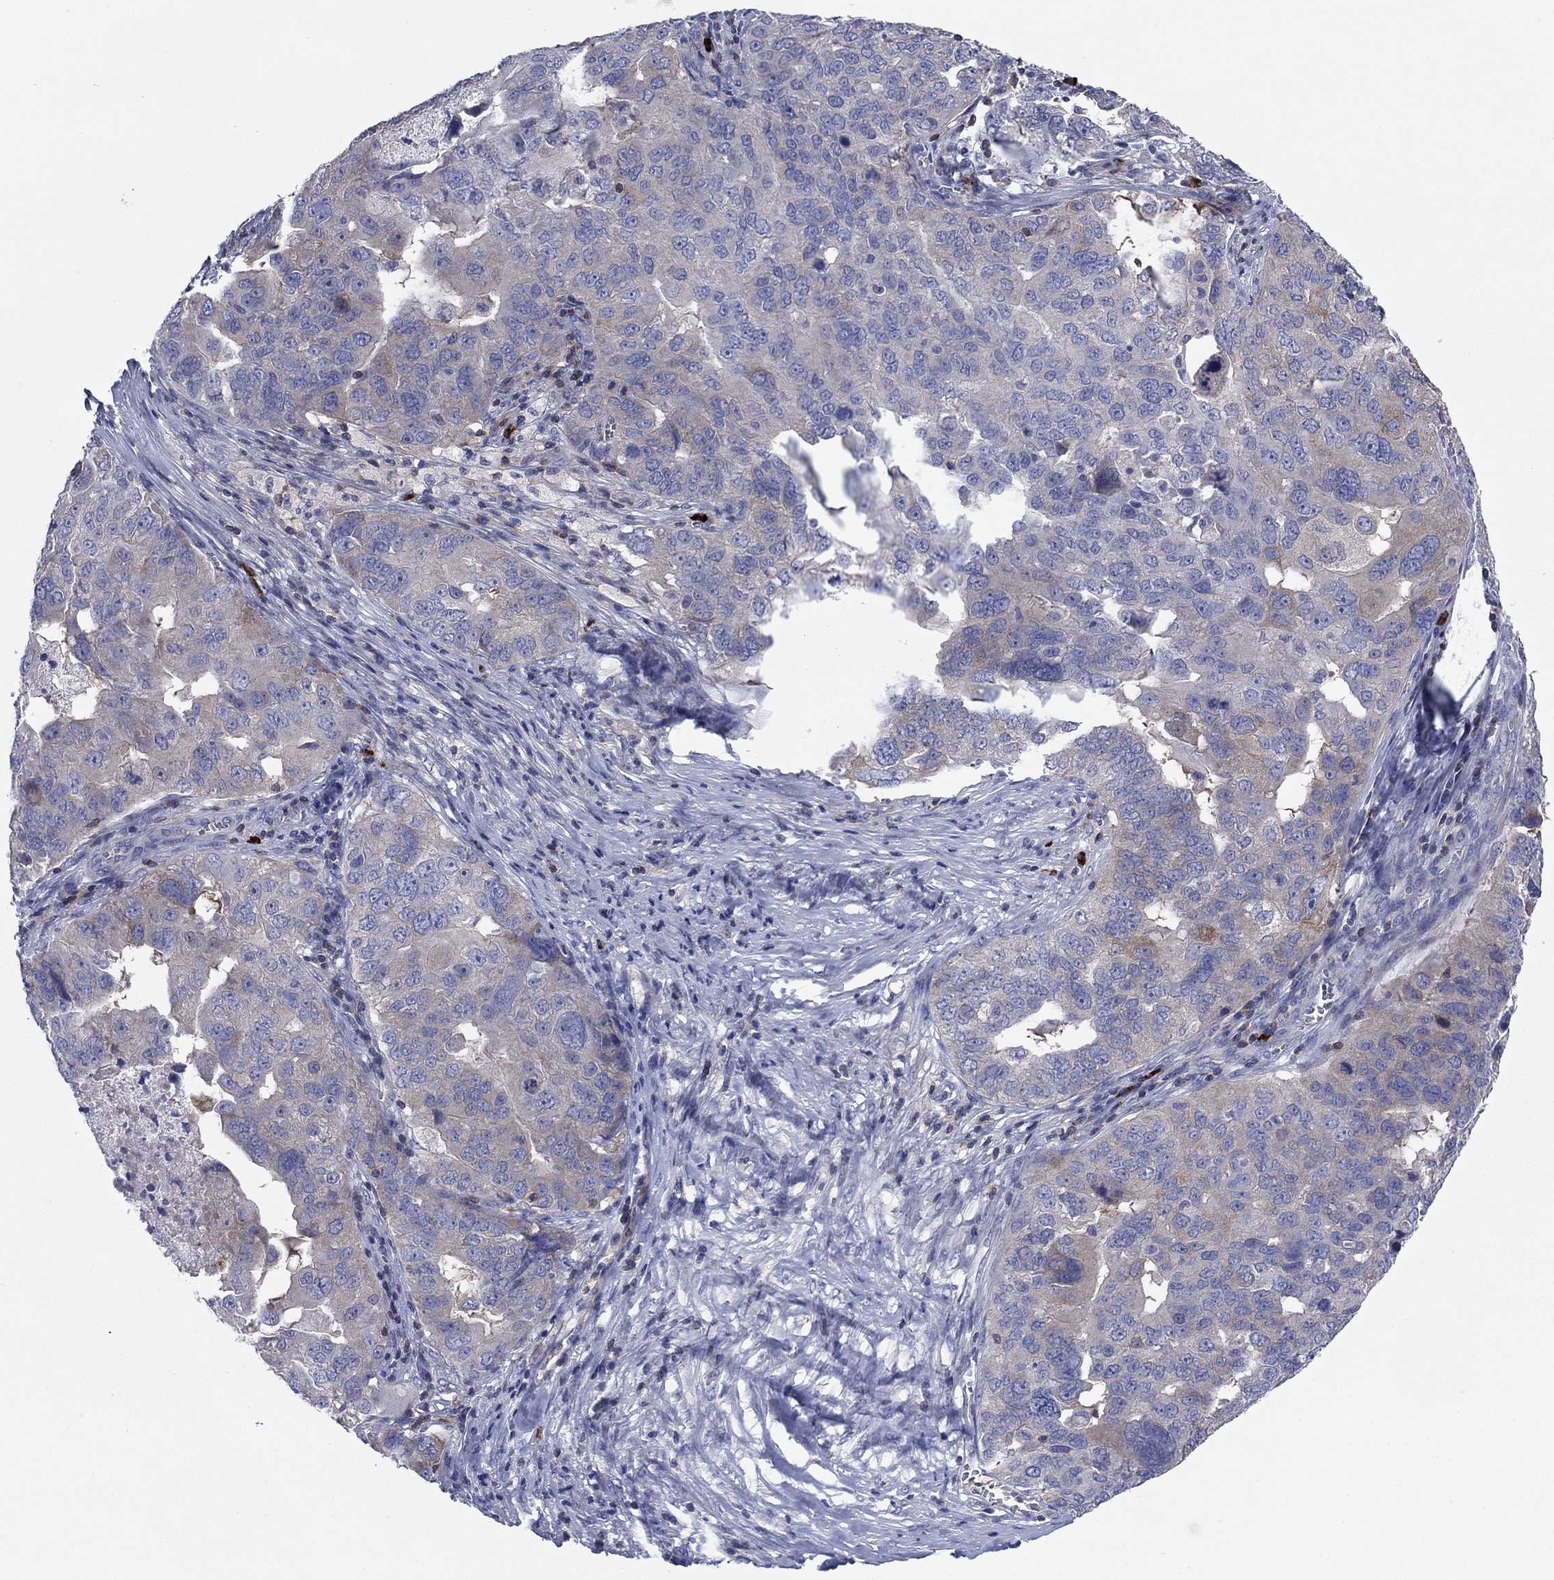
{"staining": {"intensity": "weak", "quantity": "<25%", "location": "cytoplasmic/membranous"}, "tissue": "ovarian cancer", "cell_type": "Tumor cells", "image_type": "cancer", "snomed": [{"axis": "morphology", "description": "Carcinoma, endometroid"}, {"axis": "topography", "description": "Soft tissue"}, {"axis": "topography", "description": "Ovary"}], "caption": "Immunohistochemical staining of human ovarian cancer exhibits no significant positivity in tumor cells.", "gene": "PVR", "patient": {"sex": "female", "age": 52}}